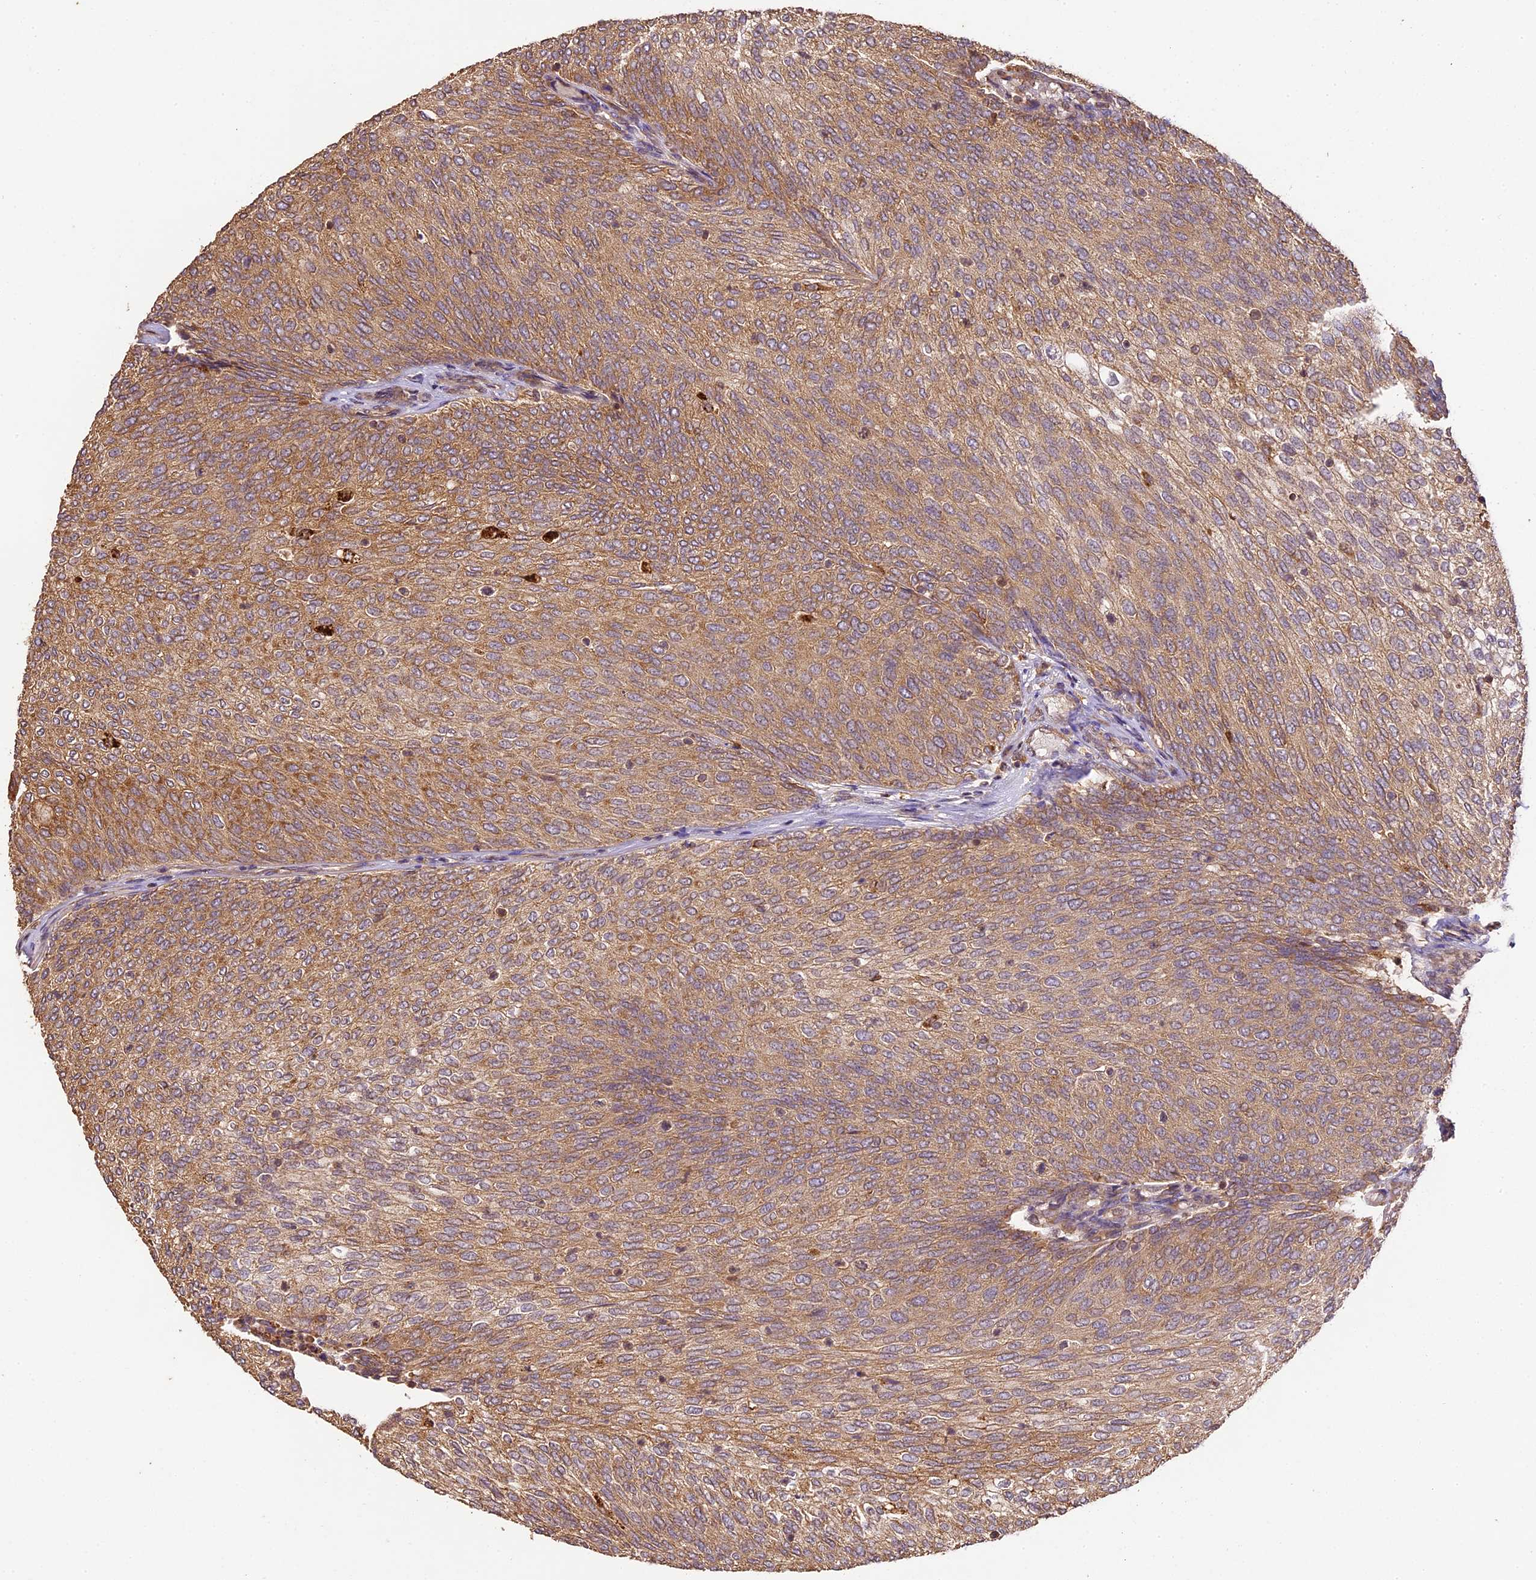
{"staining": {"intensity": "moderate", "quantity": ">75%", "location": "cytoplasmic/membranous"}, "tissue": "urothelial cancer", "cell_type": "Tumor cells", "image_type": "cancer", "snomed": [{"axis": "morphology", "description": "Urothelial carcinoma, Low grade"}, {"axis": "topography", "description": "Urinary bladder"}], "caption": "Human low-grade urothelial carcinoma stained for a protein (brown) shows moderate cytoplasmic/membranous positive positivity in about >75% of tumor cells.", "gene": "BRAP", "patient": {"sex": "female", "age": 79}}